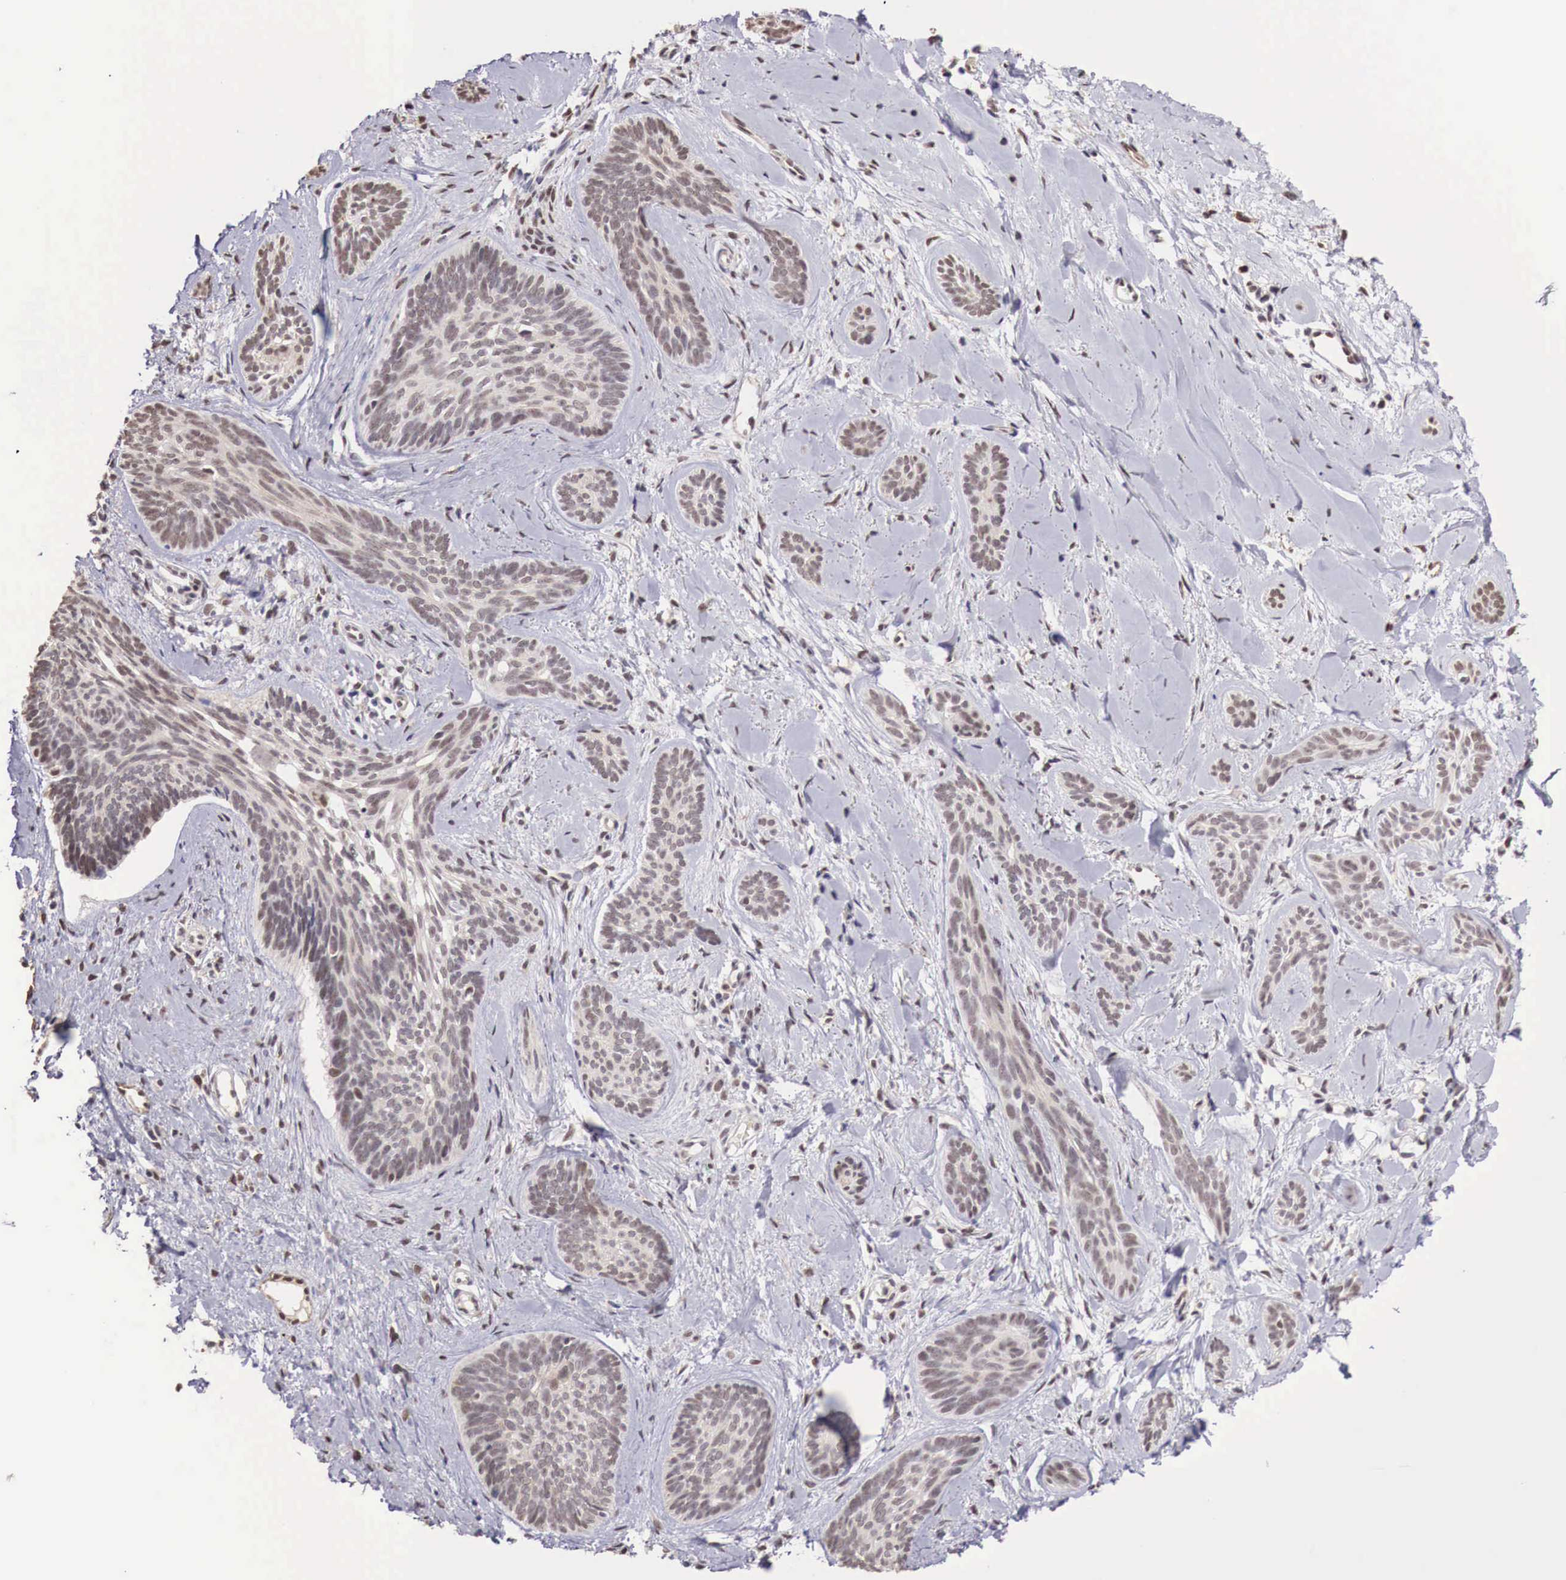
{"staining": {"intensity": "weak", "quantity": ">75%", "location": "nuclear"}, "tissue": "skin cancer", "cell_type": "Tumor cells", "image_type": "cancer", "snomed": [{"axis": "morphology", "description": "Basal cell carcinoma"}, {"axis": "topography", "description": "Skin"}], "caption": "Weak nuclear expression for a protein is present in about >75% of tumor cells of skin cancer using immunohistochemistry (IHC).", "gene": "FOXP2", "patient": {"sex": "female", "age": 81}}